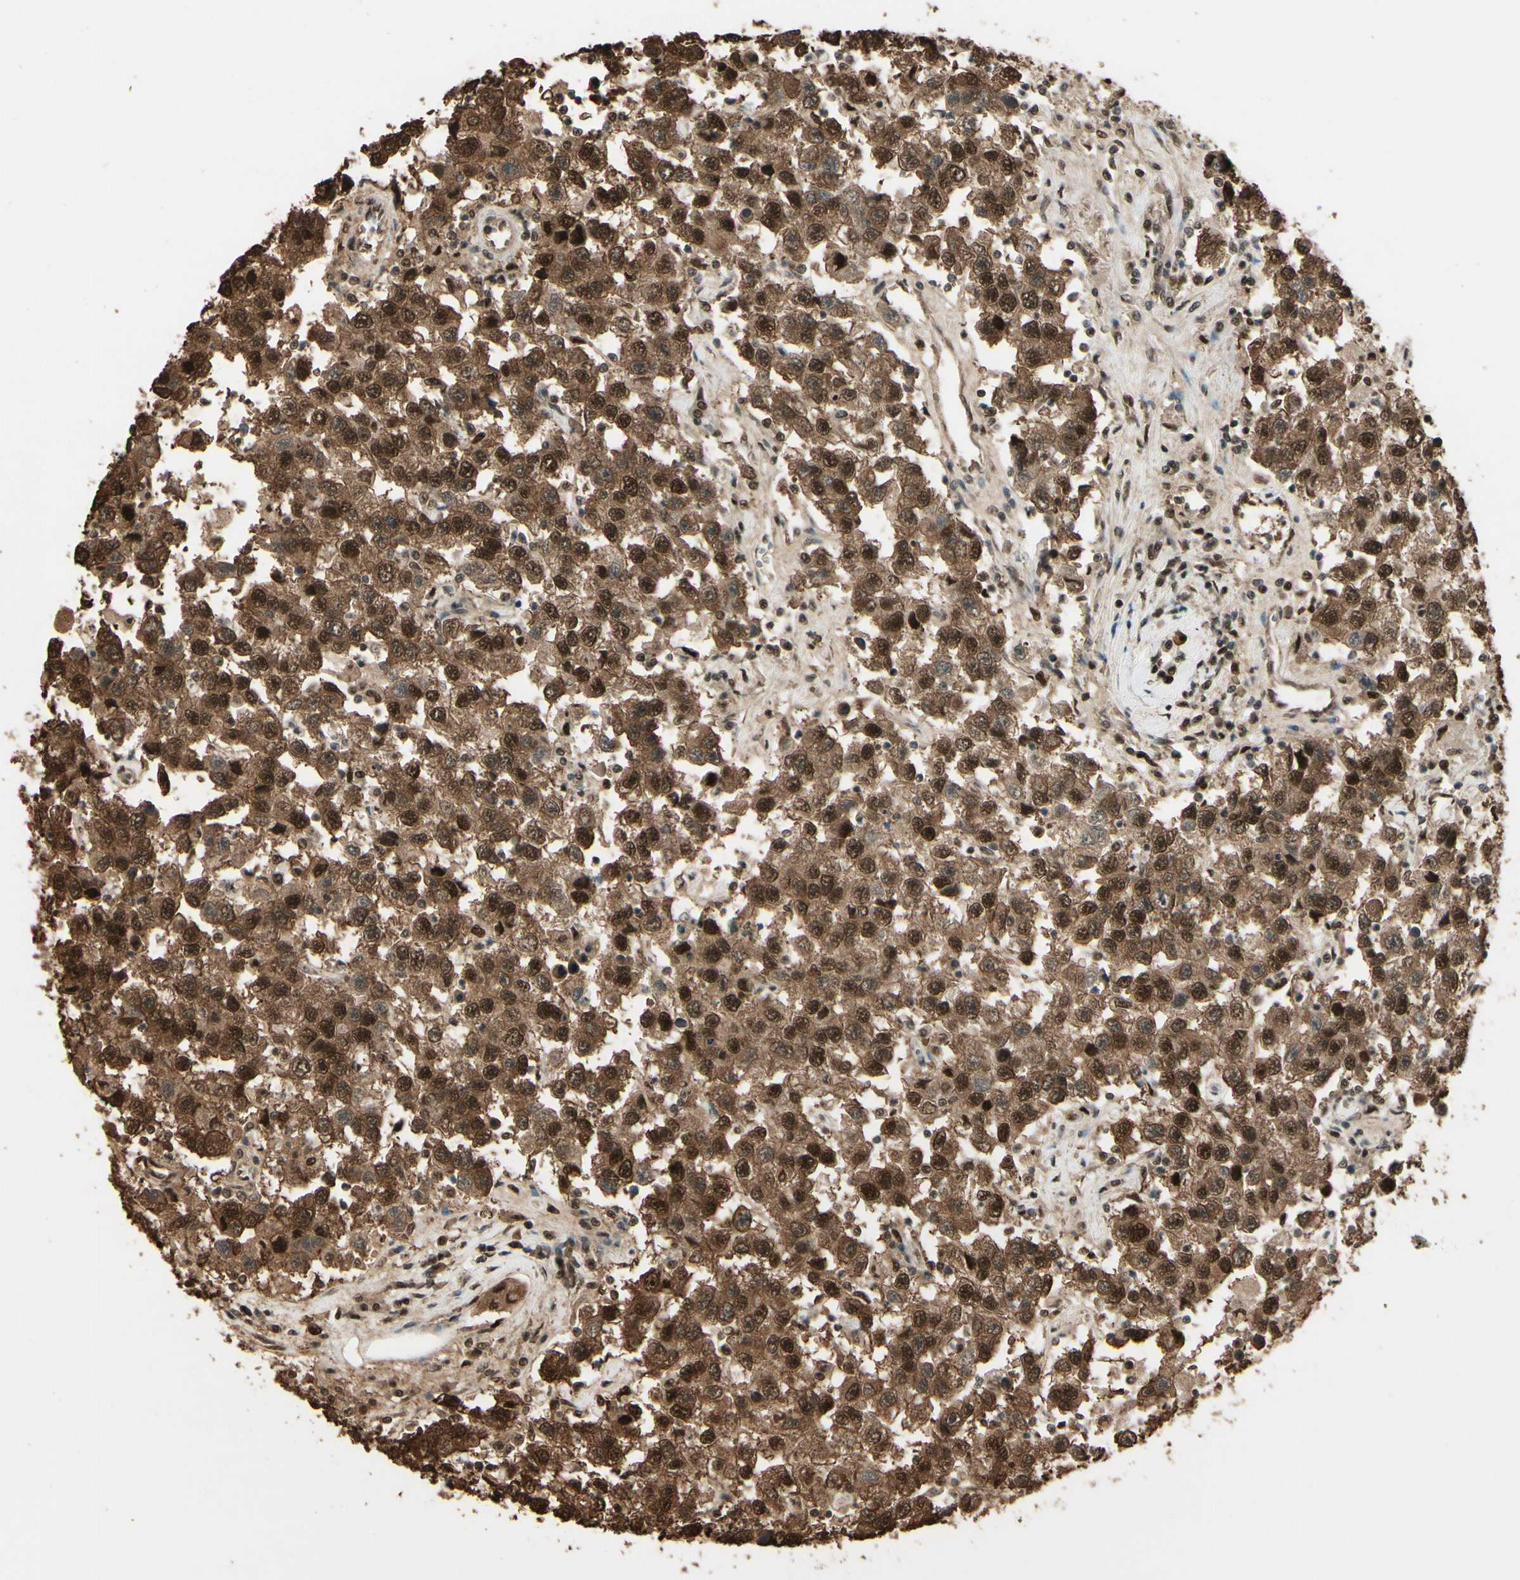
{"staining": {"intensity": "strong", "quantity": ">75%", "location": "cytoplasmic/membranous,nuclear"}, "tissue": "testis cancer", "cell_type": "Tumor cells", "image_type": "cancer", "snomed": [{"axis": "morphology", "description": "Seminoma, NOS"}, {"axis": "topography", "description": "Testis"}], "caption": "Brown immunohistochemical staining in testis cancer (seminoma) demonstrates strong cytoplasmic/membranous and nuclear expression in about >75% of tumor cells. Immunohistochemistry stains the protein of interest in brown and the nuclei are stained blue.", "gene": "HSF1", "patient": {"sex": "male", "age": 41}}